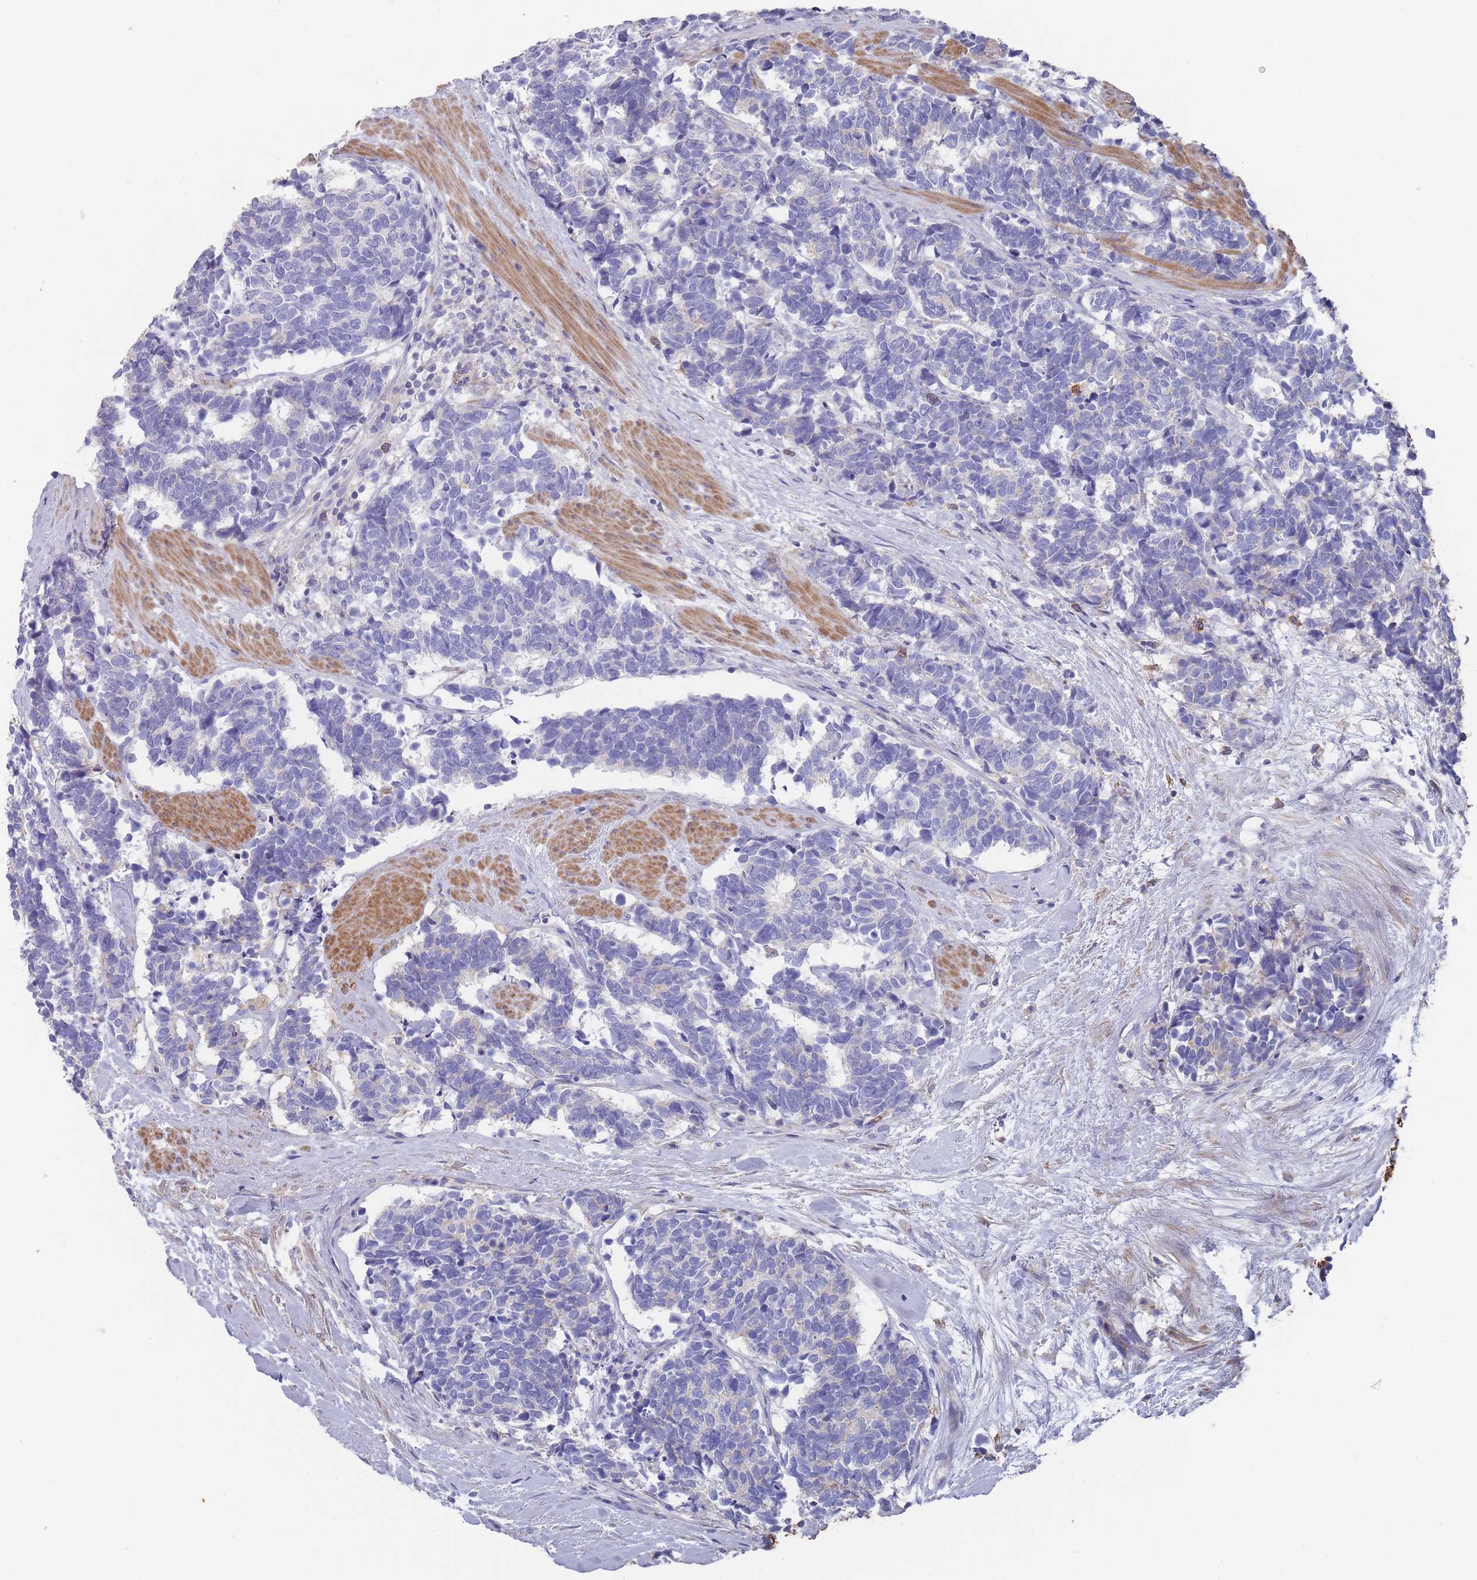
{"staining": {"intensity": "weak", "quantity": "<25%", "location": "cytoplasmic/membranous"}, "tissue": "carcinoid", "cell_type": "Tumor cells", "image_type": "cancer", "snomed": [{"axis": "morphology", "description": "Carcinoma, NOS"}, {"axis": "morphology", "description": "Carcinoid, malignant, NOS"}, {"axis": "topography", "description": "Prostate"}], "caption": "The immunohistochemistry (IHC) photomicrograph has no significant staining in tumor cells of carcinoma tissue. (DAB immunohistochemistry, high magnification).", "gene": "SCCPDH", "patient": {"sex": "male", "age": 57}}